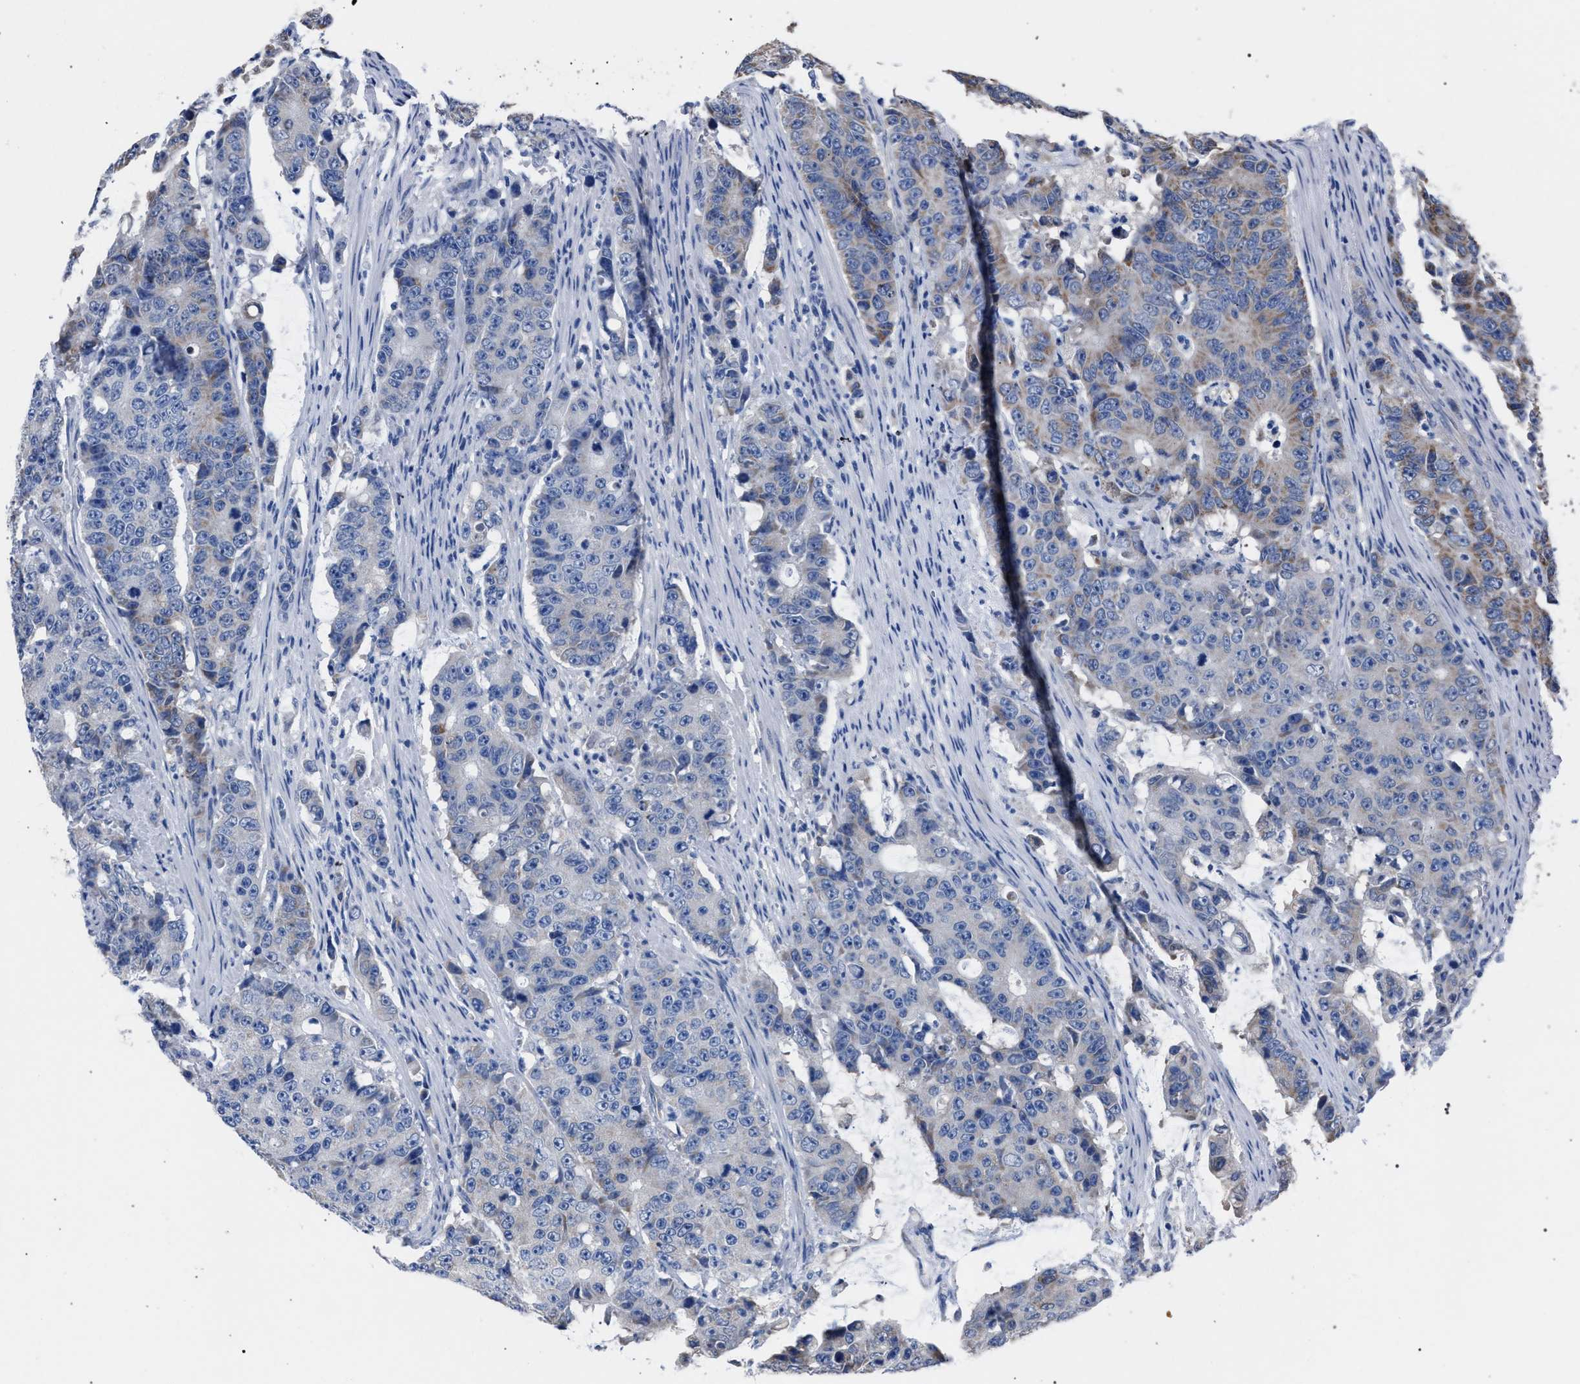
{"staining": {"intensity": "weak", "quantity": "<25%", "location": "cytoplasmic/membranous"}, "tissue": "colorectal cancer", "cell_type": "Tumor cells", "image_type": "cancer", "snomed": [{"axis": "morphology", "description": "Adenocarcinoma, NOS"}, {"axis": "topography", "description": "Colon"}], "caption": "IHC photomicrograph of neoplastic tissue: human colorectal cancer stained with DAB reveals no significant protein expression in tumor cells.", "gene": "CRYZ", "patient": {"sex": "female", "age": 86}}